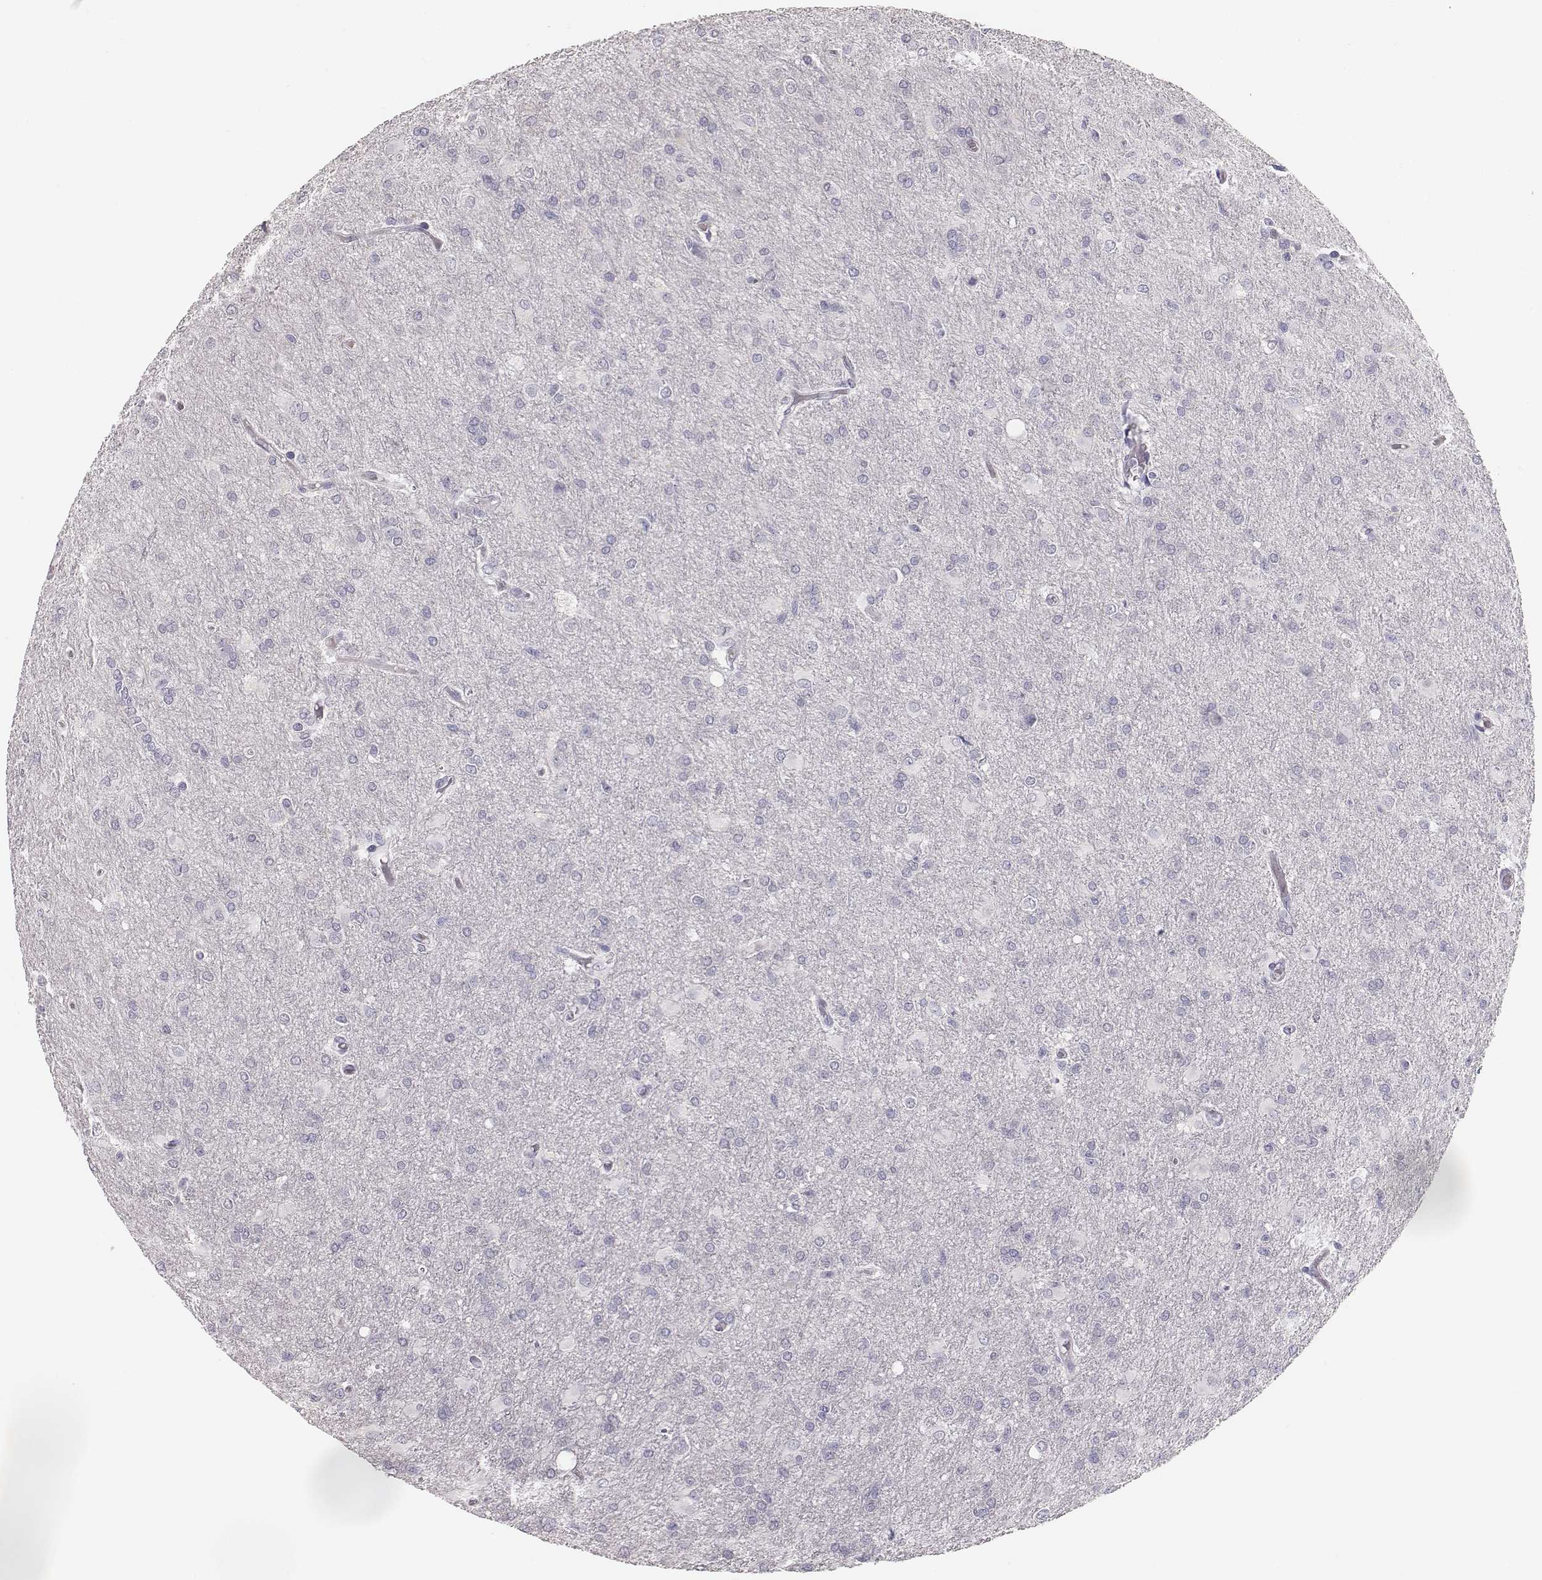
{"staining": {"intensity": "negative", "quantity": "none", "location": "none"}, "tissue": "glioma", "cell_type": "Tumor cells", "image_type": "cancer", "snomed": [{"axis": "morphology", "description": "Glioma, malignant, High grade"}, {"axis": "topography", "description": "Brain"}], "caption": "This is an immunohistochemistry (IHC) image of glioma. There is no positivity in tumor cells.", "gene": "MYH6", "patient": {"sex": "male", "age": 68}}